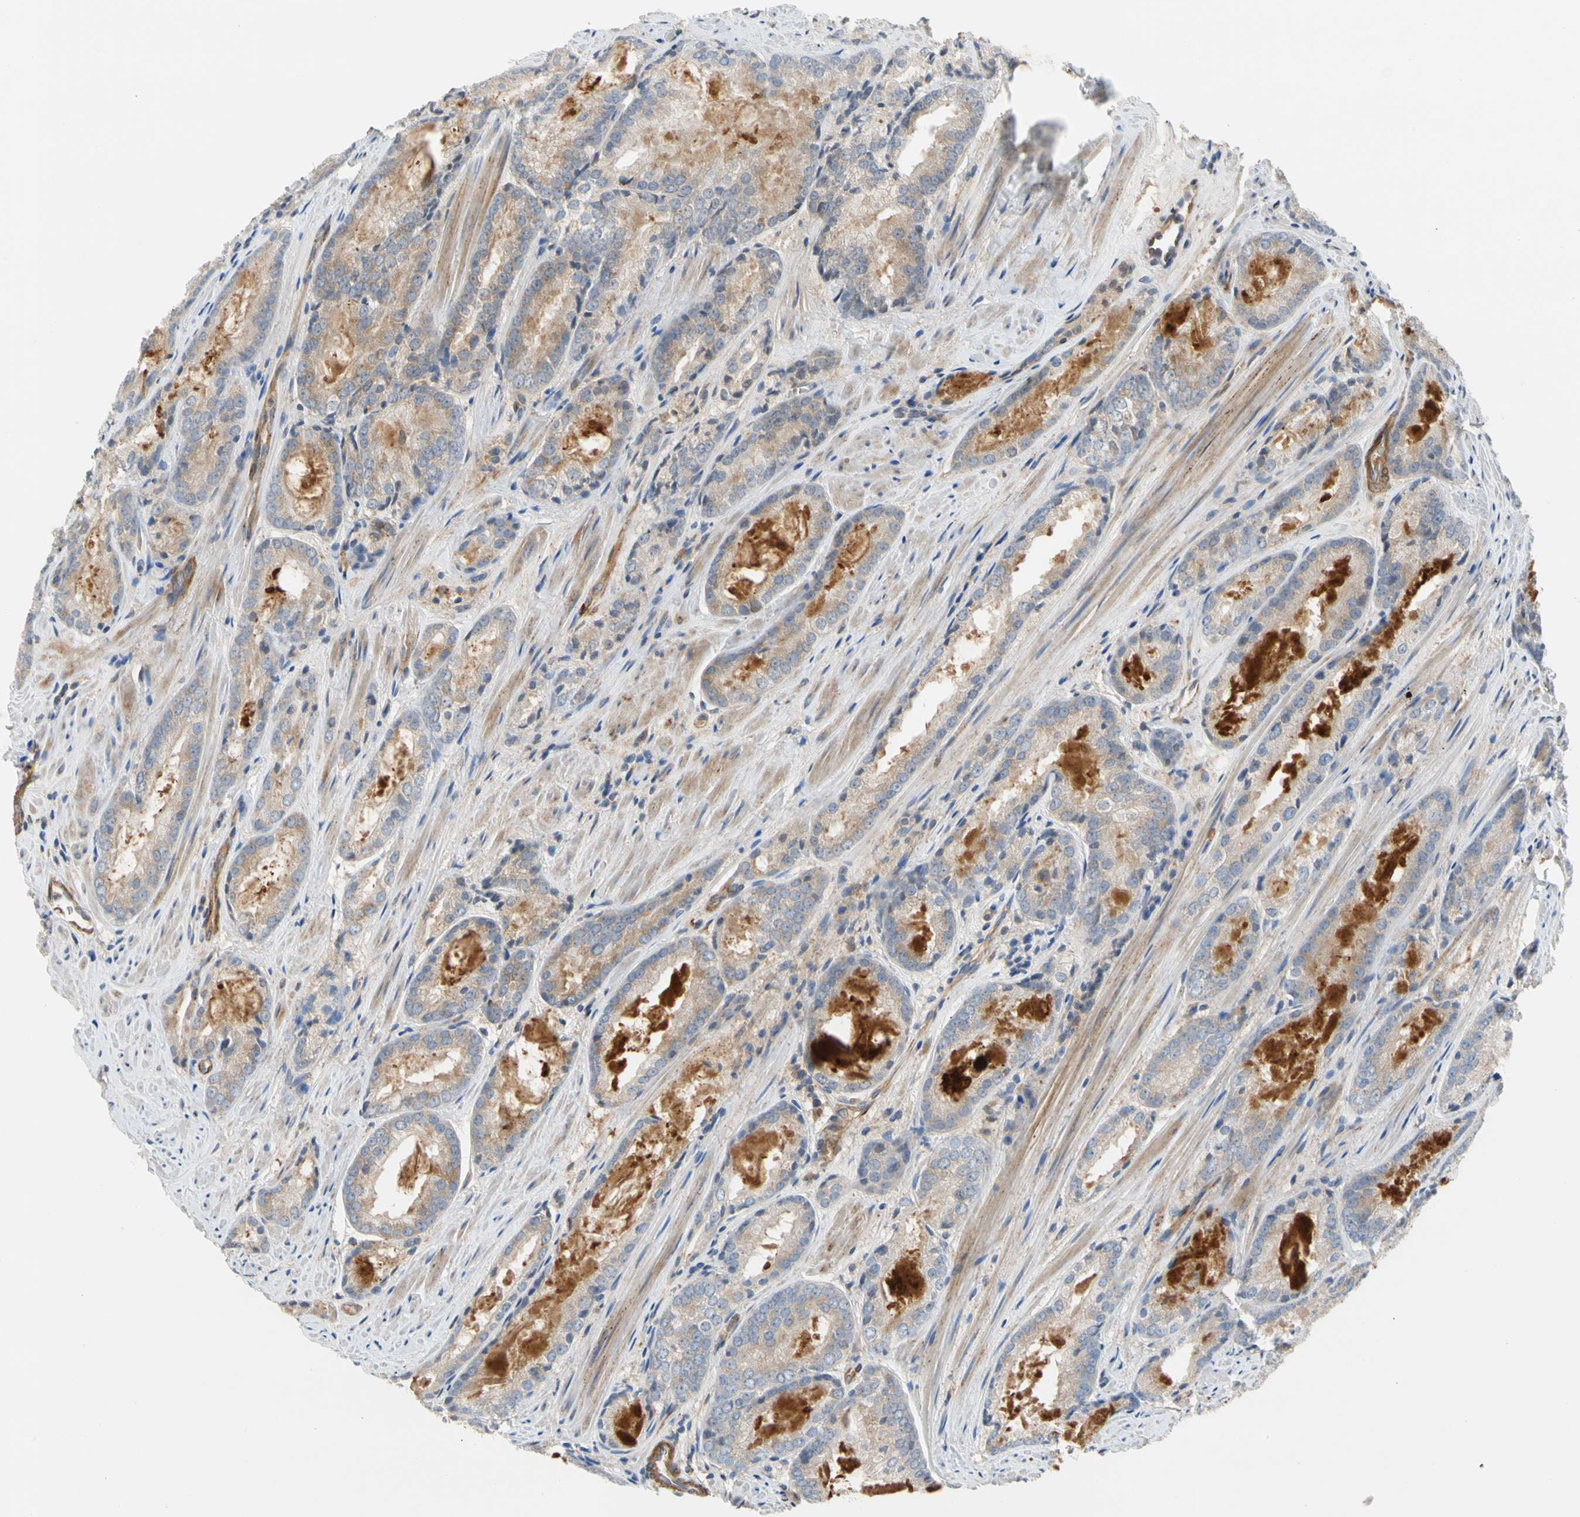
{"staining": {"intensity": "moderate", "quantity": "25%-75%", "location": "cytoplasmic/membranous"}, "tissue": "prostate cancer", "cell_type": "Tumor cells", "image_type": "cancer", "snomed": [{"axis": "morphology", "description": "Adenocarcinoma, Low grade"}, {"axis": "topography", "description": "Prostate"}], "caption": "This image exhibits immunohistochemistry staining of prostate low-grade adenocarcinoma, with medium moderate cytoplasmic/membranous positivity in about 25%-75% of tumor cells.", "gene": "ENTREP3", "patient": {"sex": "male", "age": 64}}